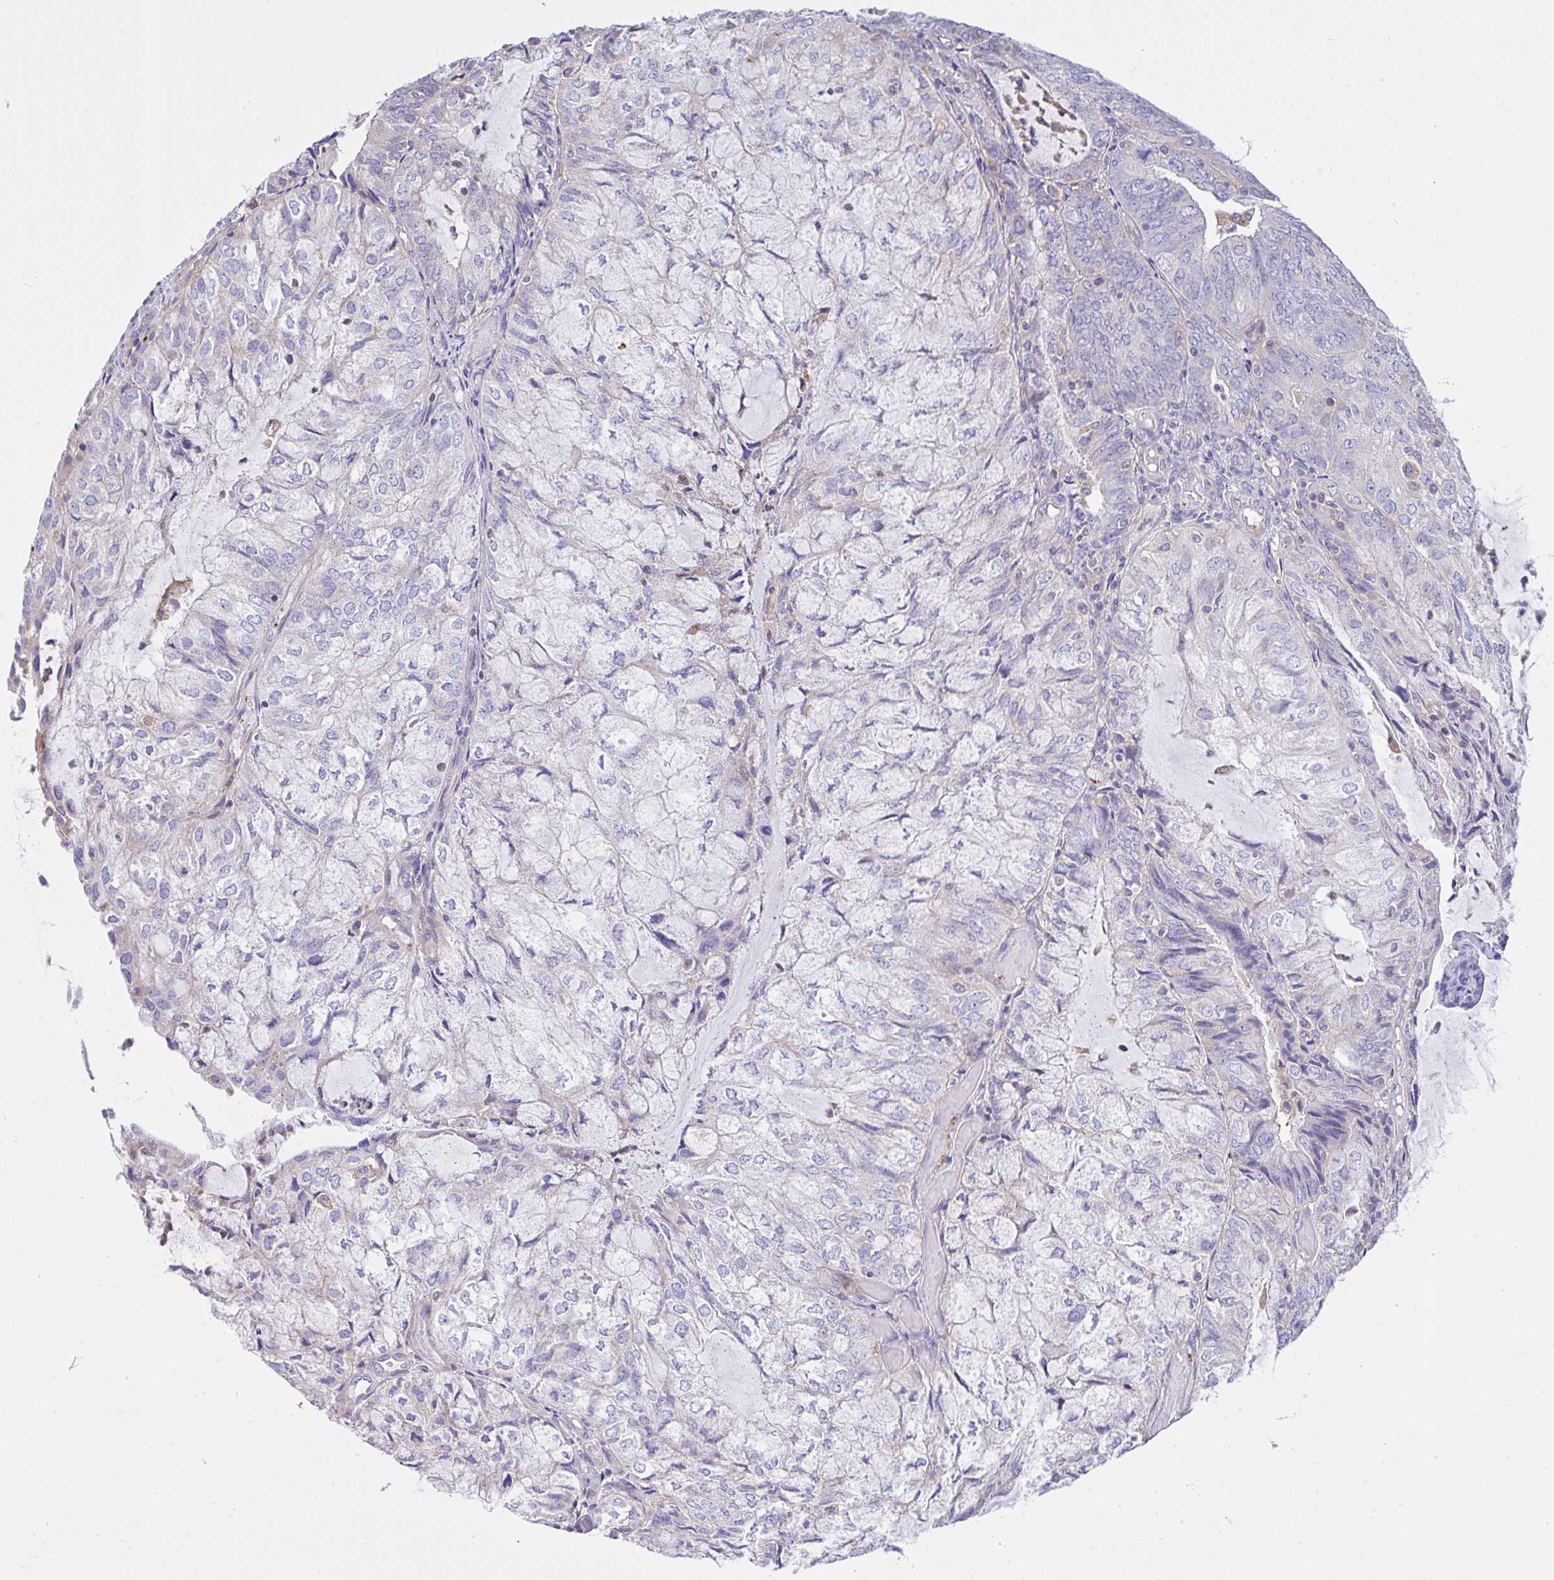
{"staining": {"intensity": "negative", "quantity": "none", "location": "none"}, "tissue": "endometrial cancer", "cell_type": "Tumor cells", "image_type": "cancer", "snomed": [{"axis": "morphology", "description": "Adenocarcinoma, NOS"}, {"axis": "topography", "description": "Endometrium"}], "caption": "Tumor cells are negative for protein expression in human endometrial cancer (adenocarcinoma). (DAB IHC visualized using brightfield microscopy, high magnification).", "gene": "CCDC142", "patient": {"sex": "female", "age": 81}}